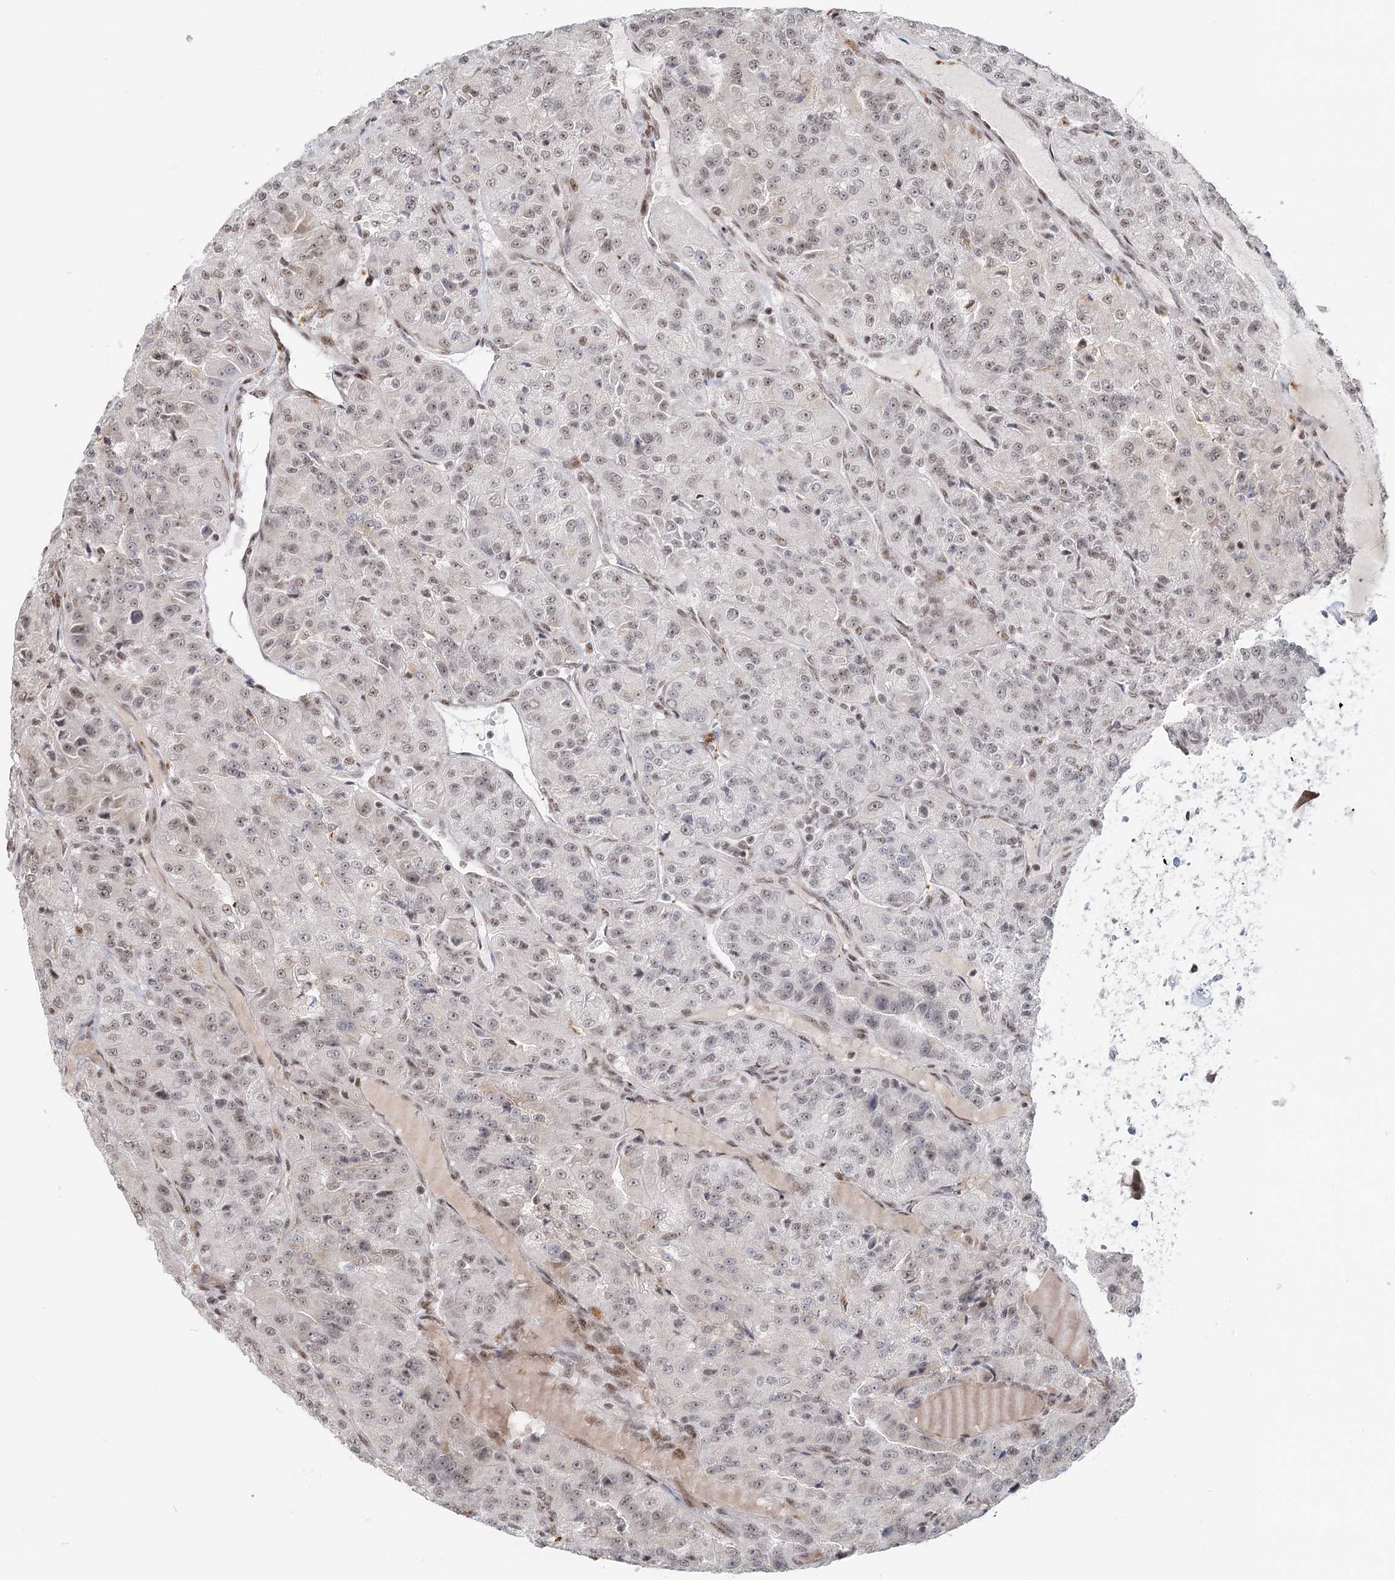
{"staining": {"intensity": "weak", "quantity": ">75%", "location": "nuclear"}, "tissue": "renal cancer", "cell_type": "Tumor cells", "image_type": "cancer", "snomed": [{"axis": "morphology", "description": "Adenocarcinoma, NOS"}, {"axis": "topography", "description": "Kidney"}], "caption": "Immunohistochemistry photomicrograph of human renal cancer (adenocarcinoma) stained for a protein (brown), which exhibits low levels of weak nuclear staining in about >75% of tumor cells.", "gene": "BNIP5", "patient": {"sex": "female", "age": 63}}